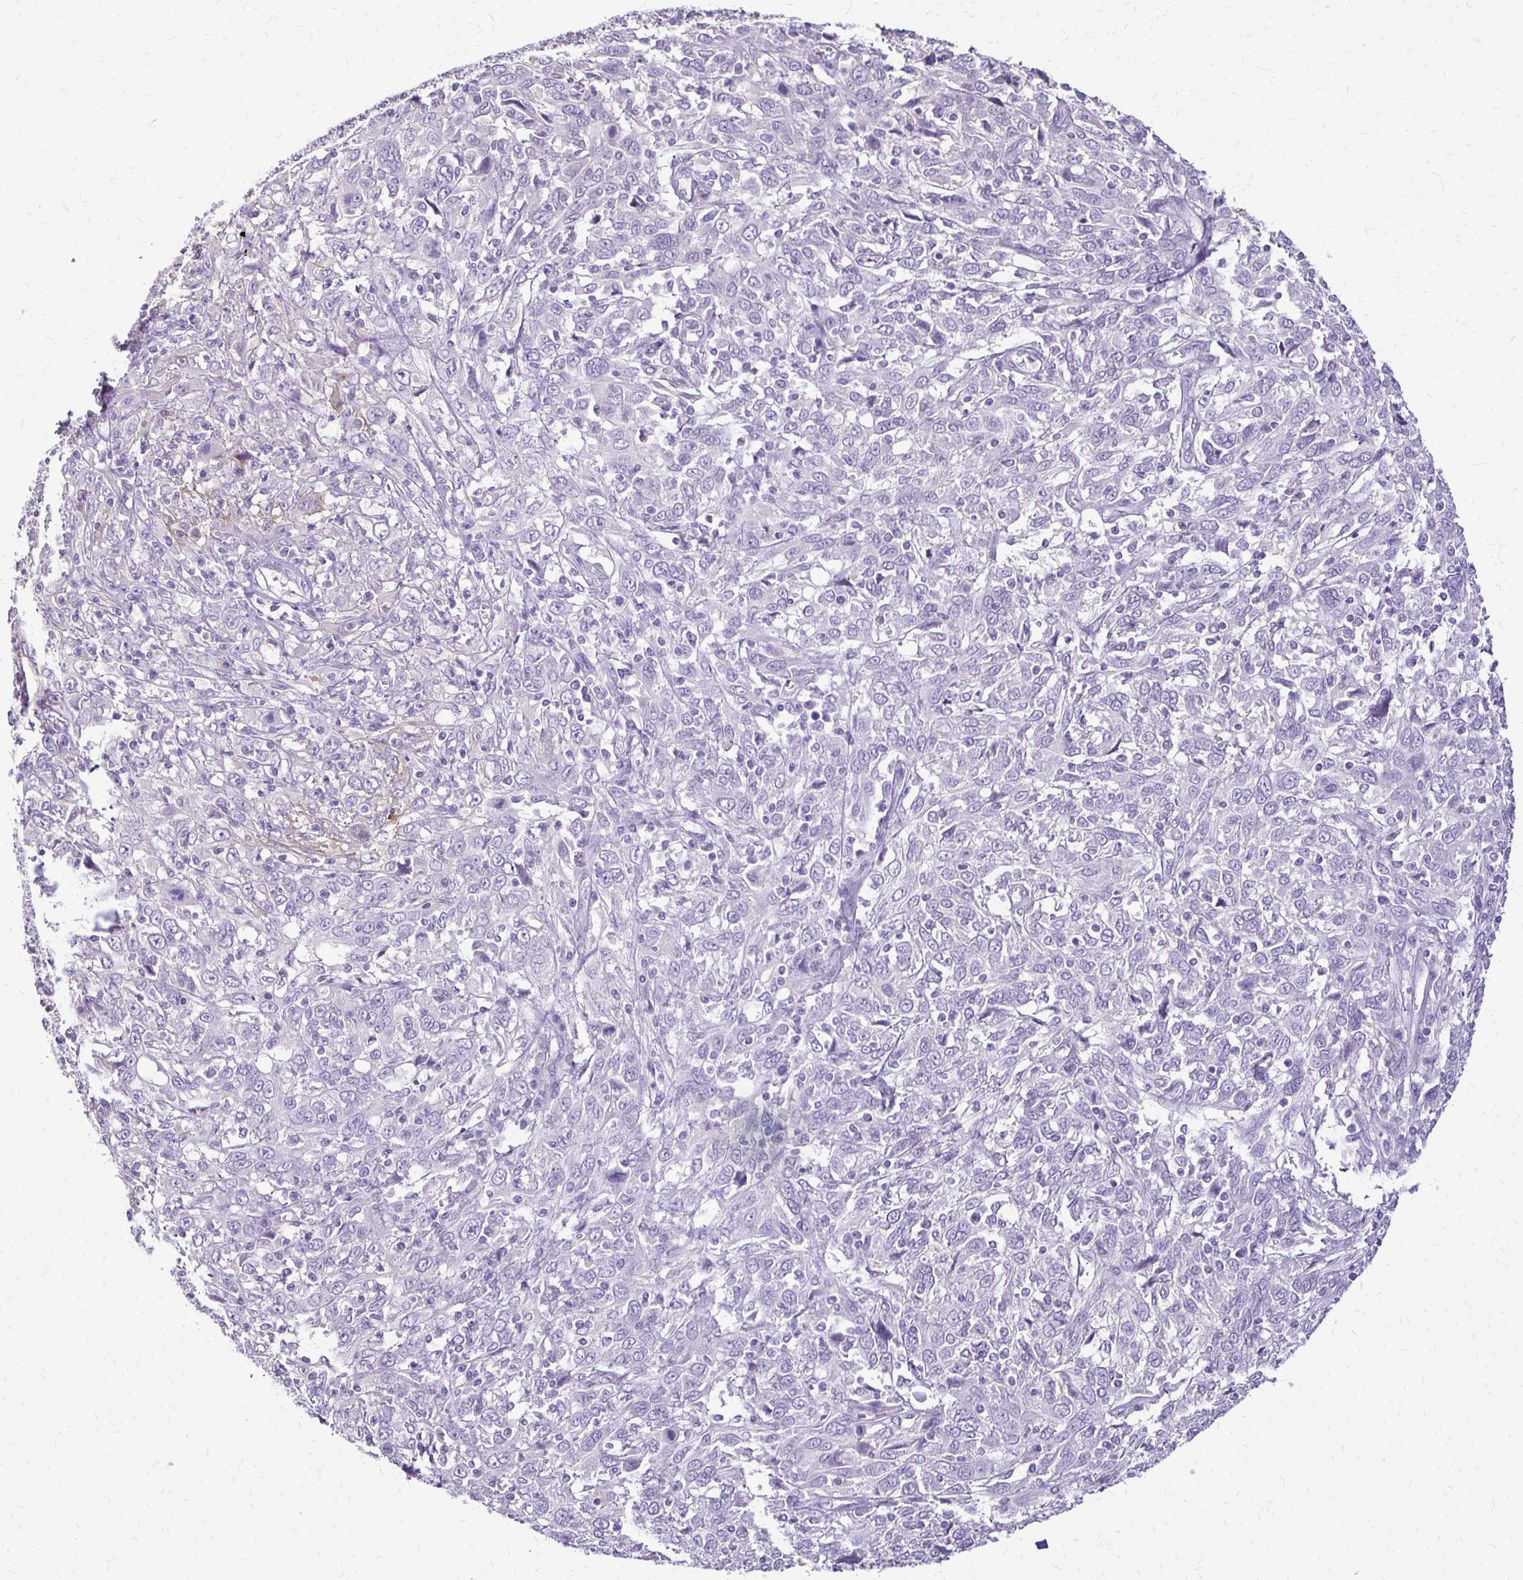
{"staining": {"intensity": "negative", "quantity": "none", "location": "none"}, "tissue": "cervical cancer", "cell_type": "Tumor cells", "image_type": "cancer", "snomed": [{"axis": "morphology", "description": "Squamous cell carcinoma, NOS"}, {"axis": "topography", "description": "Cervix"}], "caption": "An IHC histopathology image of cervical cancer (squamous cell carcinoma) is shown. There is no staining in tumor cells of cervical cancer (squamous cell carcinoma). (DAB (3,3'-diaminobenzidine) IHC visualized using brightfield microscopy, high magnification).", "gene": "ALPG", "patient": {"sex": "female", "age": 46}}